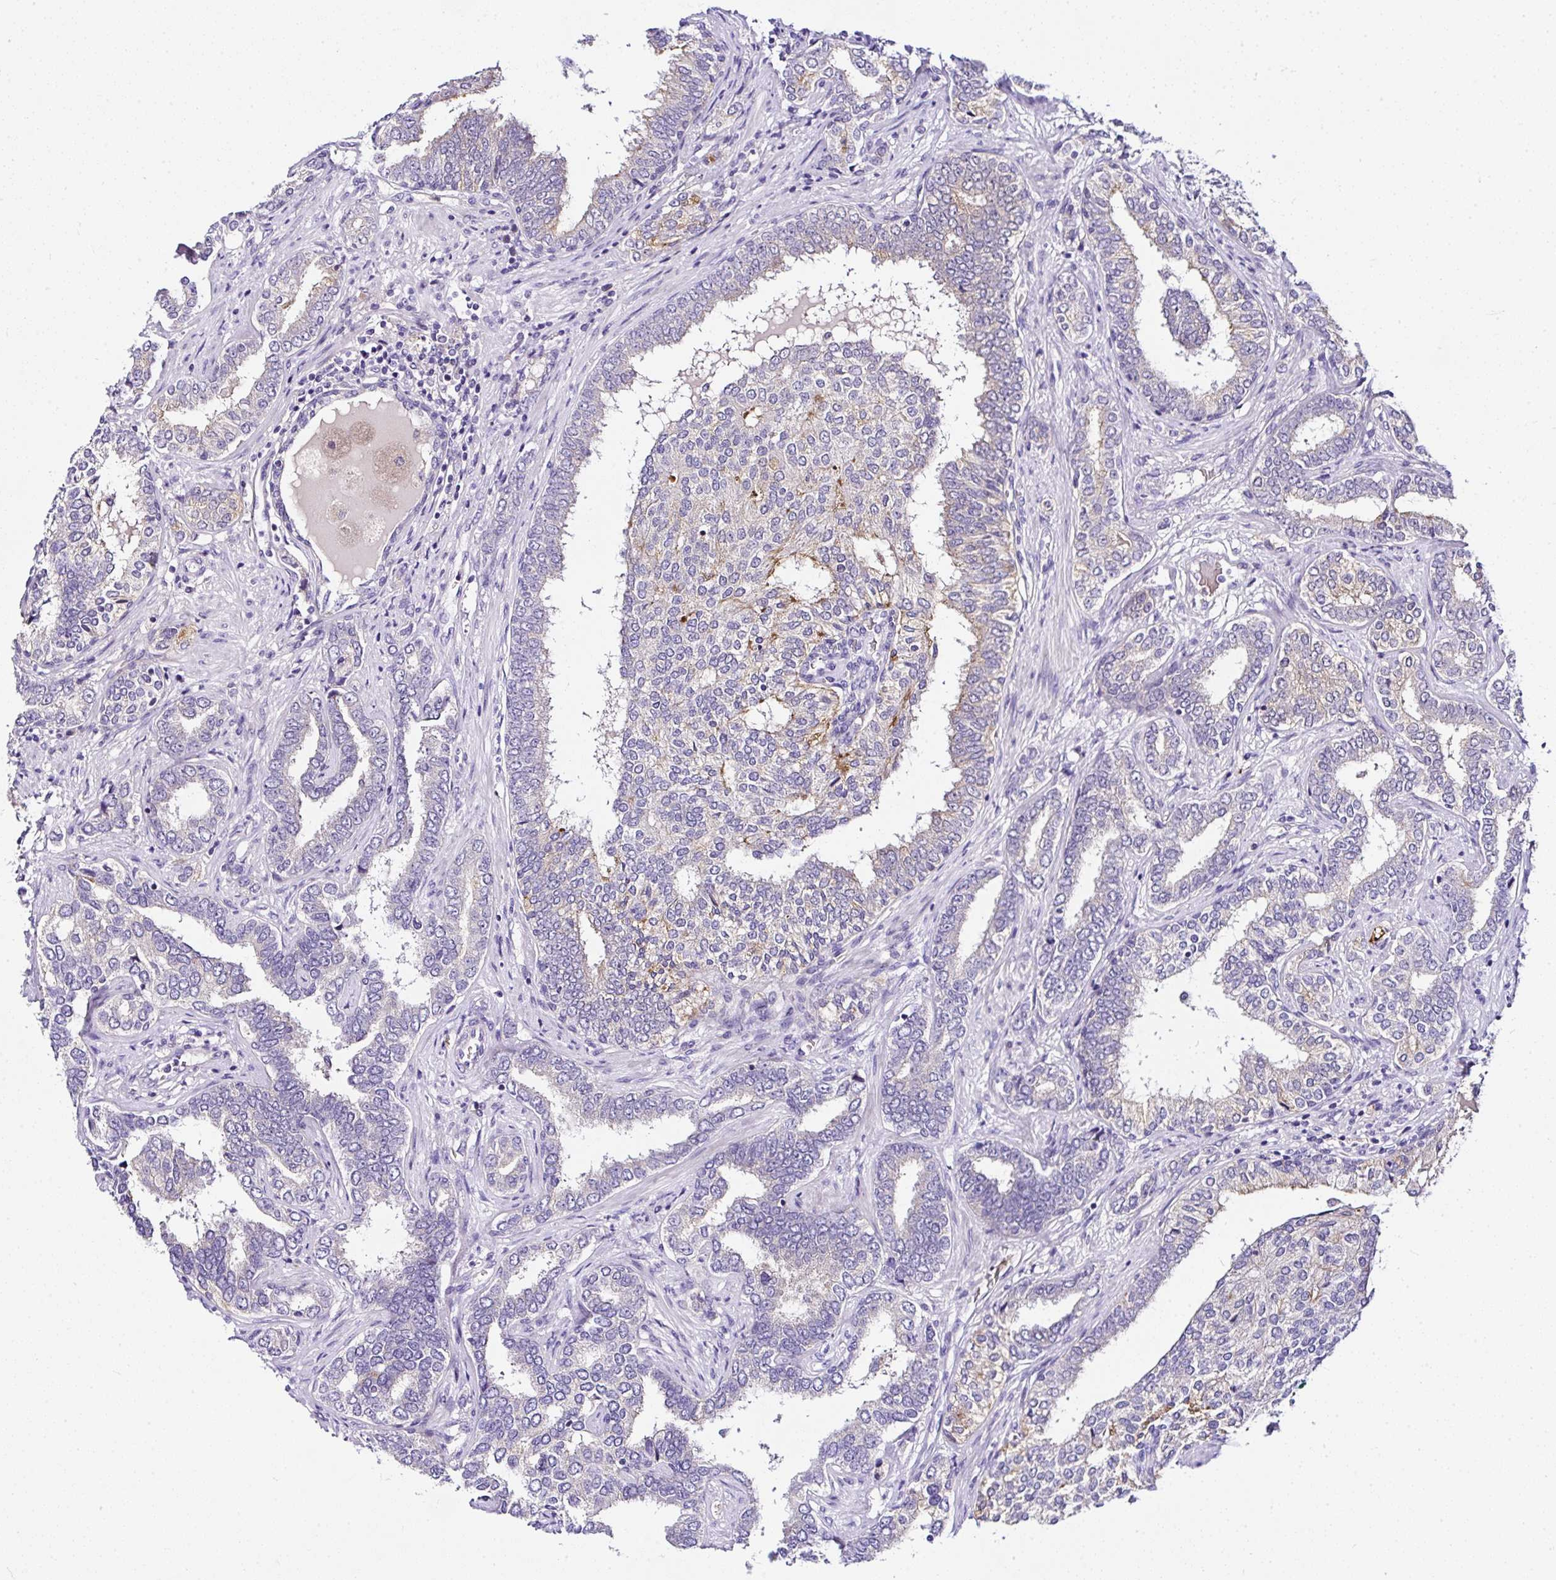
{"staining": {"intensity": "negative", "quantity": "none", "location": "none"}, "tissue": "prostate cancer", "cell_type": "Tumor cells", "image_type": "cancer", "snomed": [{"axis": "morphology", "description": "Adenocarcinoma, High grade"}, {"axis": "topography", "description": "Prostate"}], "caption": "Immunohistochemistry photomicrograph of neoplastic tissue: prostate cancer stained with DAB (3,3'-diaminobenzidine) displays no significant protein staining in tumor cells.", "gene": "DEPDC5", "patient": {"sex": "male", "age": 72}}